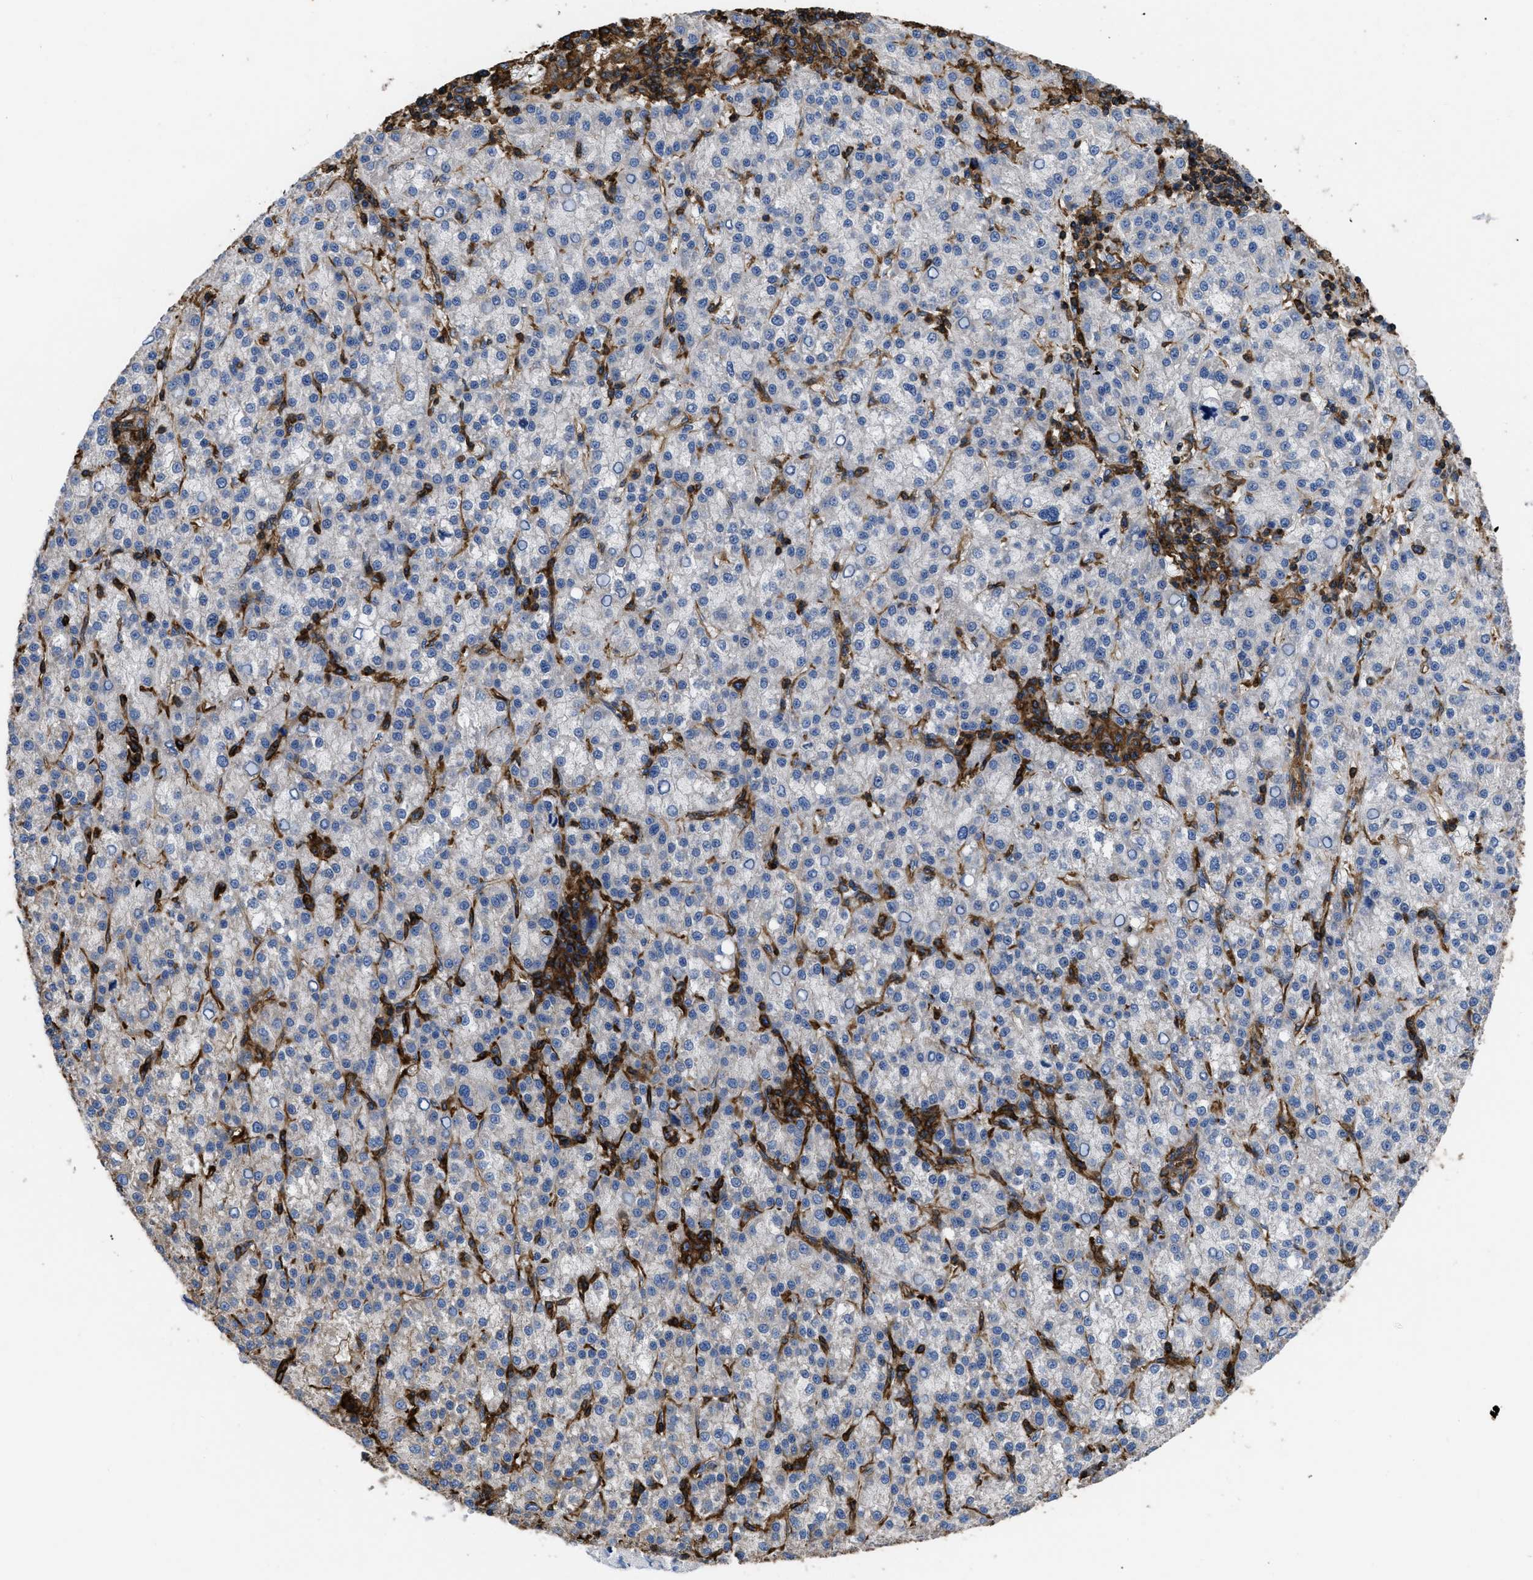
{"staining": {"intensity": "negative", "quantity": "none", "location": "none"}, "tissue": "liver cancer", "cell_type": "Tumor cells", "image_type": "cancer", "snomed": [{"axis": "morphology", "description": "Carcinoma, Hepatocellular, NOS"}, {"axis": "topography", "description": "Liver"}], "caption": "This is a image of immunohistochemistry (IHC) staining of liver hepatocellular carcinoma, which shows no expression in tumor cells. (DAB (3,3'-diaminobenzidine) IHC, high magnification).", "gene": "SCUBE2", "patient": {"sex": "female", "age": 58}}